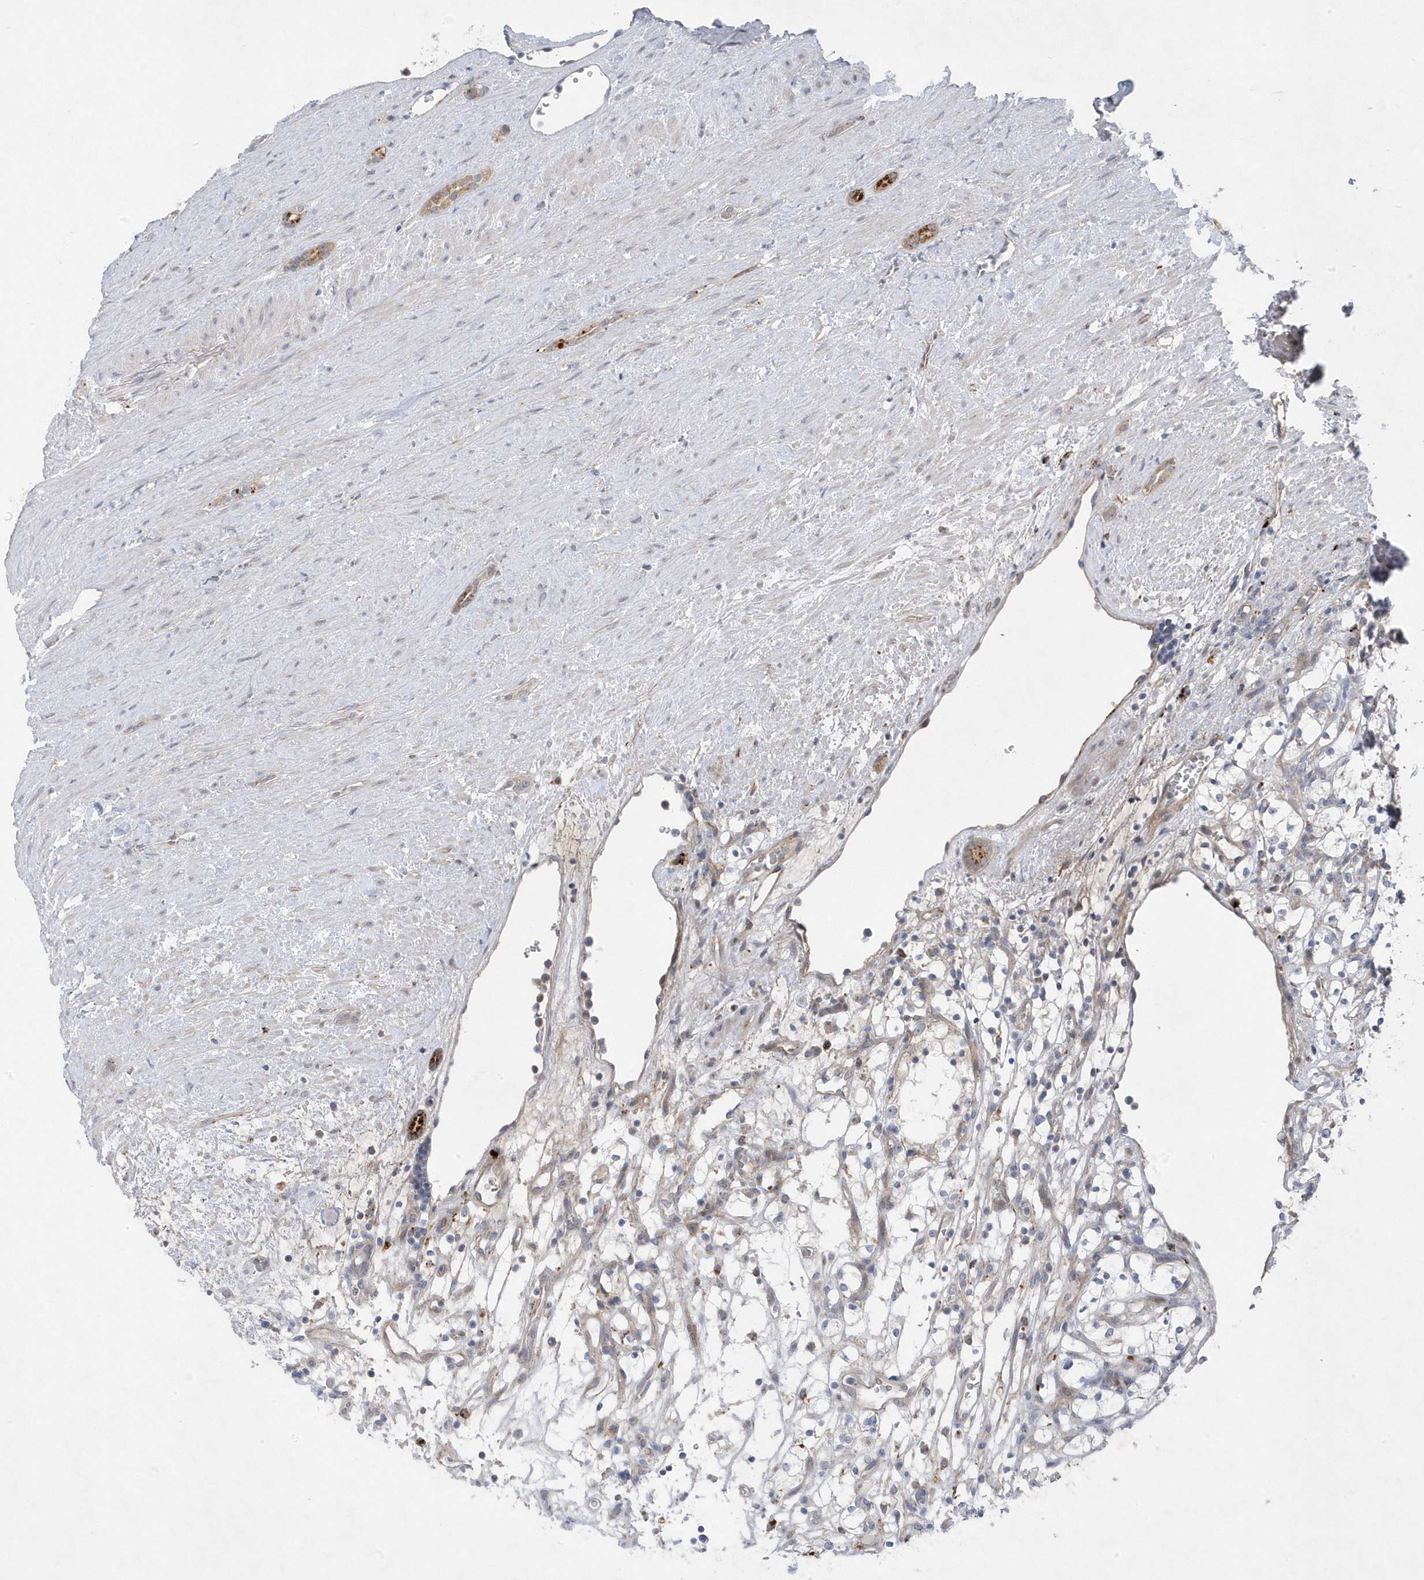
{"staining": {"intensity": "negative", "quantity": "none", "location": "none"}, "tissue": "renal cancer", "cell_type": "Tumor cells", "image_type": "cancer", "snomed": [{"axis": "morphology", "description": "Adenocarcinoma, NOS"}, {"axis": "topography", "description": "Kidney"}], "caption": "DAB immunohistochemical staining of human adenocarcinoma (renal) exhibits no significant staining in tumor cells.", "gene": "ANAPC1", "patient": {"sex": "female", "age": 69}}